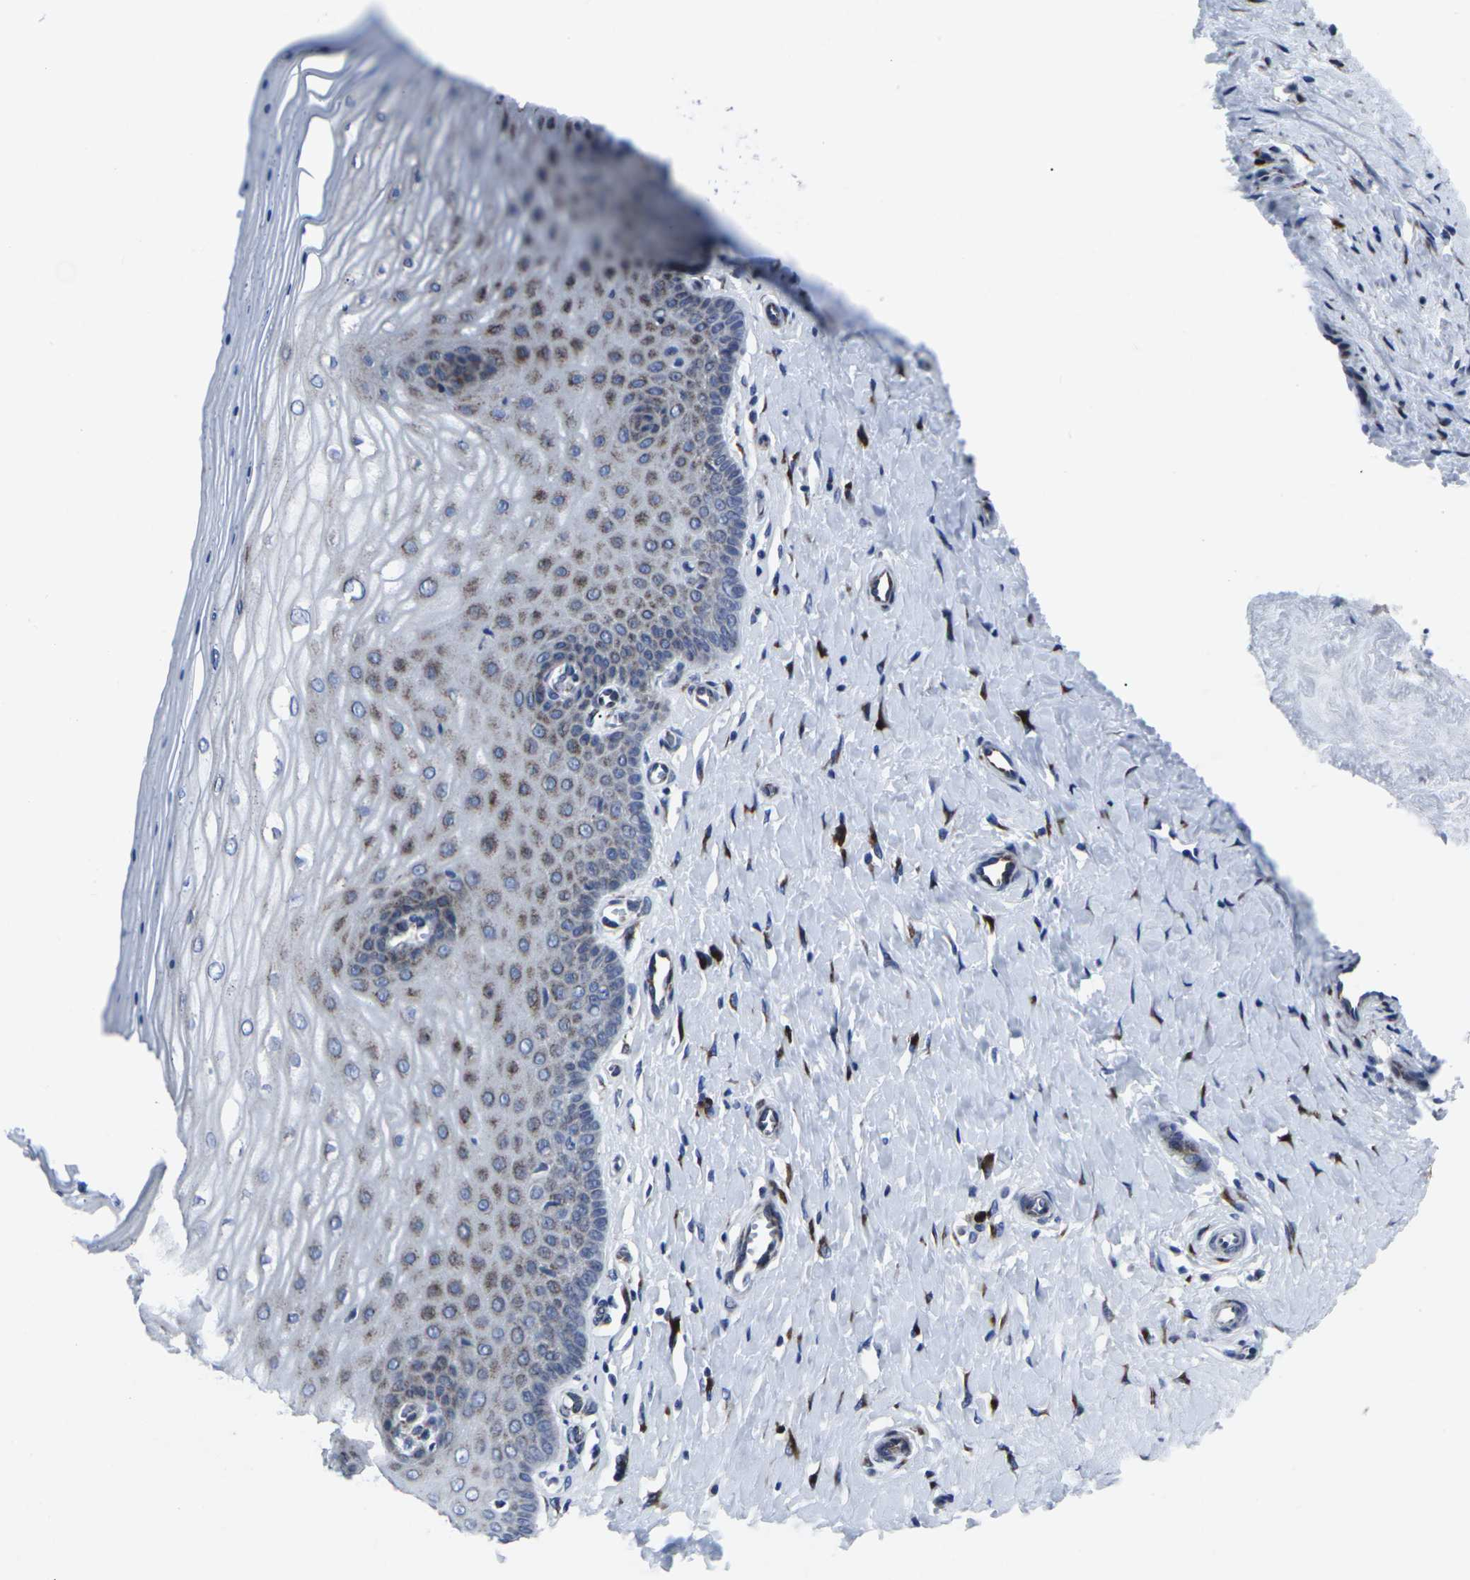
{"staining": {"intensity": "moderate", "quantity": ">75%", "location": "cytoplasmic/membranous"}, "tissue": "cervix", "cell_type": "Glandular cells", "image_type": "normal", "snomed": [{"axis": "morphology", "description": "Normal tissue, NOS"}, {"axis": "topography", "description": "Cervix"}], "caption": "Immunohistochemical staining of unremarkable human cervix shows medium levels of moderate cytoplasmic/membranous positivity in about >75% of glandular cells.", "gene": "RPN1", "patient": {"sex": "female", "age": 55}}